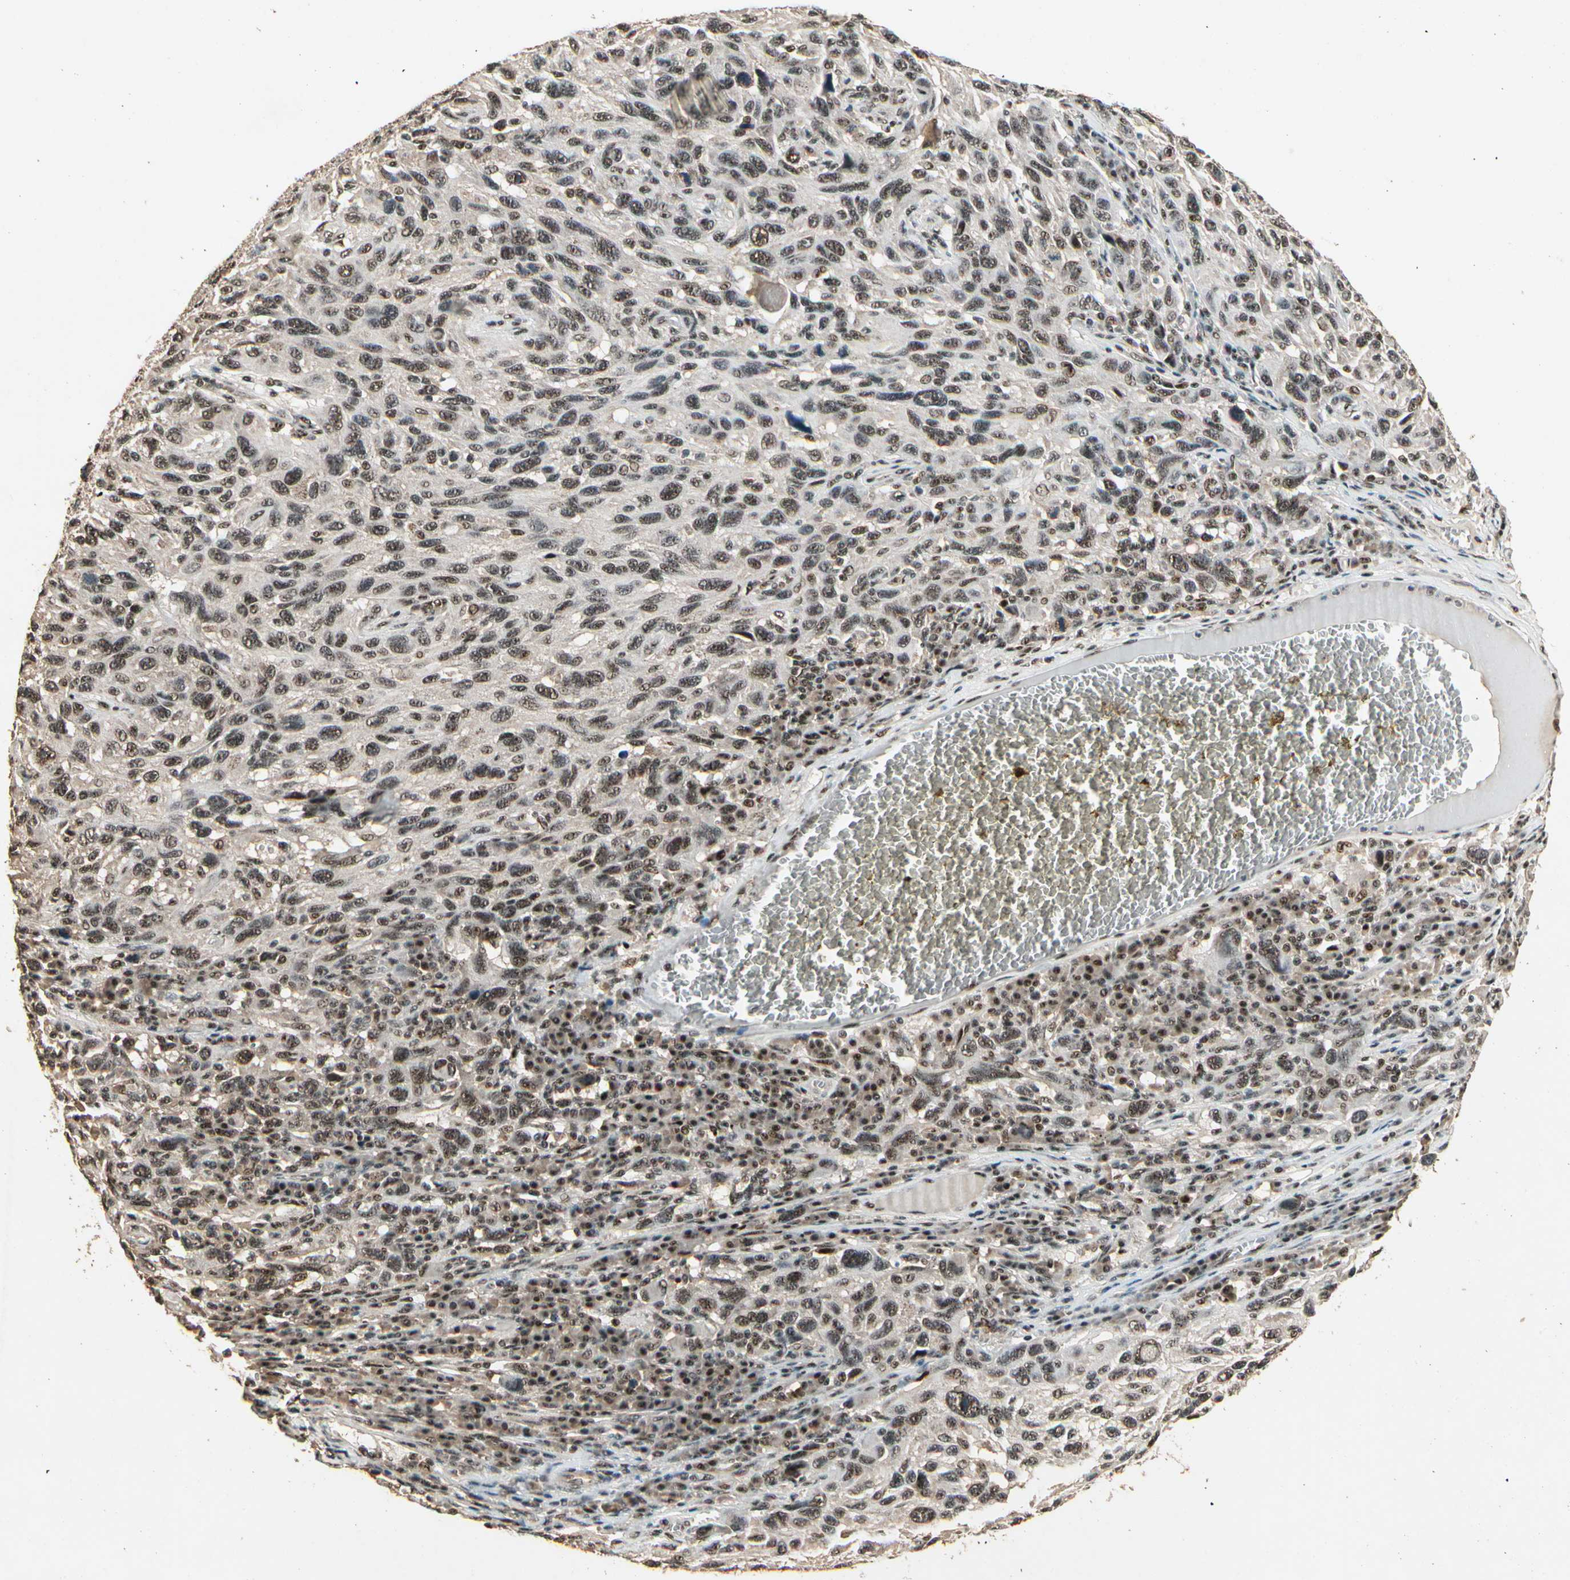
{"staining": {"intensity": "strong", "quantity": ">75%", "location": "nuclear"}, "tissue": "melanoma", "cell_type": "Tumor cells", "image_type": "cancer", "snomed": [{"axis": "morphology", "description": "Malignant melanoma, NOS"}, {"axis": "topography", "description": "Skin"}], "caption": "Immunohistochemistry staining of malignant melanoma, which displays high levels of strong nuclear expression in about >75% of tumor cells indicating strong nuclear protein expression. The staining was performed using DAB (3,3'-diaminobenzidine) (brown) for protein detection and nuclei were counterstained in hematoxylin (blue).", "gene": "RBM25", "patient": {"sex": "male", "age": 53}}